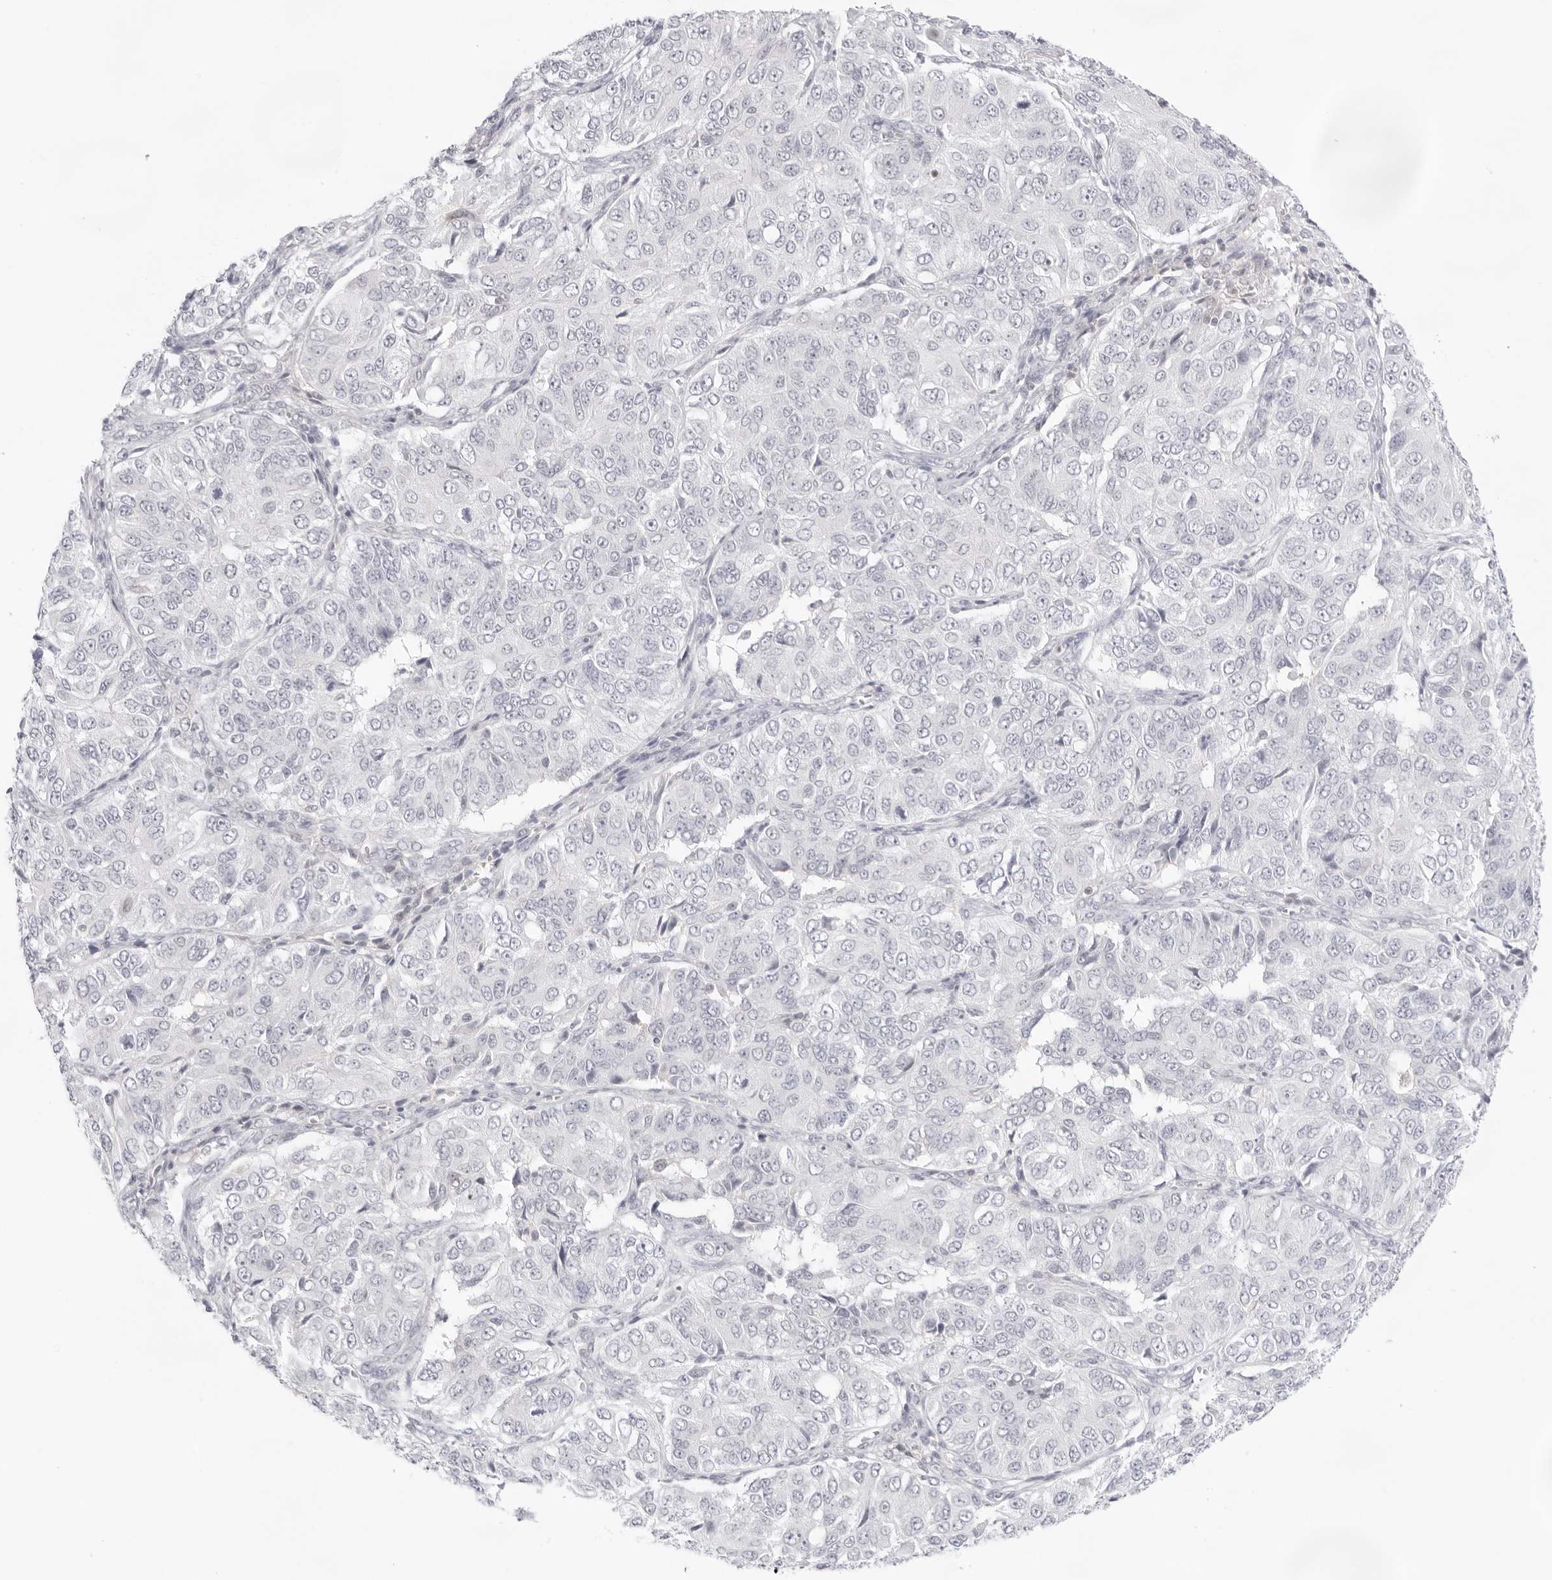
{"staining": {"intensity": "negative", "quantity": "none", "location": "none"}, "tissue": "ovarian cancer", "cell_type": "Tumor cells", "image_type": "cancer", "snomed": [{"axis": "morphology", "description": "Carcinoma, endometroid"}, {"axis": "topography", "description": "Ovary"}], "caption": "Ovarian cancer was stained to show a protein in brown. There is no significant positivity in tumor cells.", "gene": "TNFRSF14", "patient": {"sex": "female", "age": 51}}